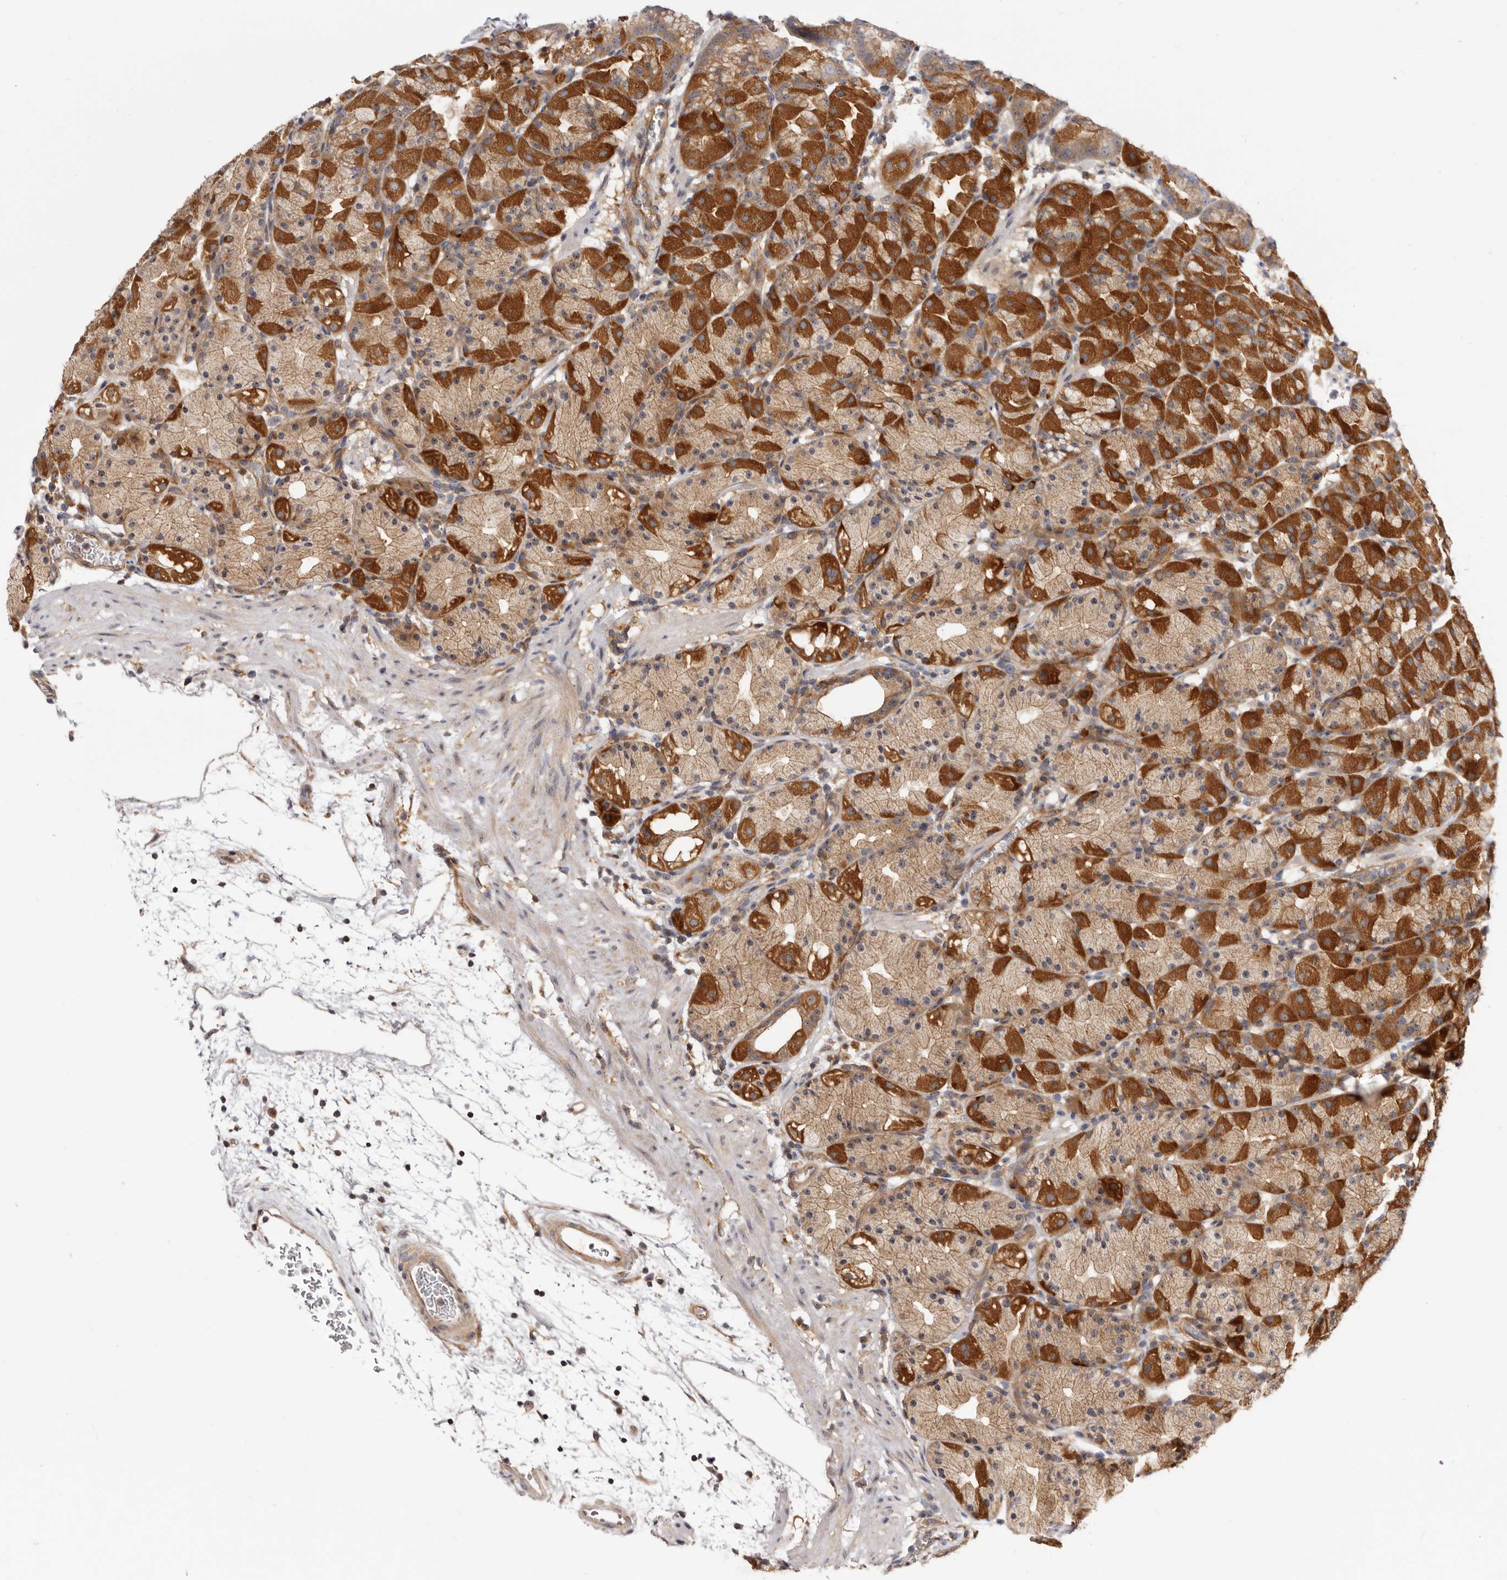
{"staining": {"intensity": "strong", "quantity": ">75%", "location": "cytoplasmic/membranous"}, "tissue": "stomach", "cell_type": "Glandular cells", "image_type": "normal", "snomed": [{"axis": "morphology", "description": "Normal tissue, NOS"}, {"axis": "topography", "description": "Stomach, upper"}], "caption": "Protein staining displays strong cytoplasmic/membranous staining in approximately >75% of glandular cells in unremarkable stomach.", "gene": "PANK4", "patient": {"sex": "male", "age": 48}}